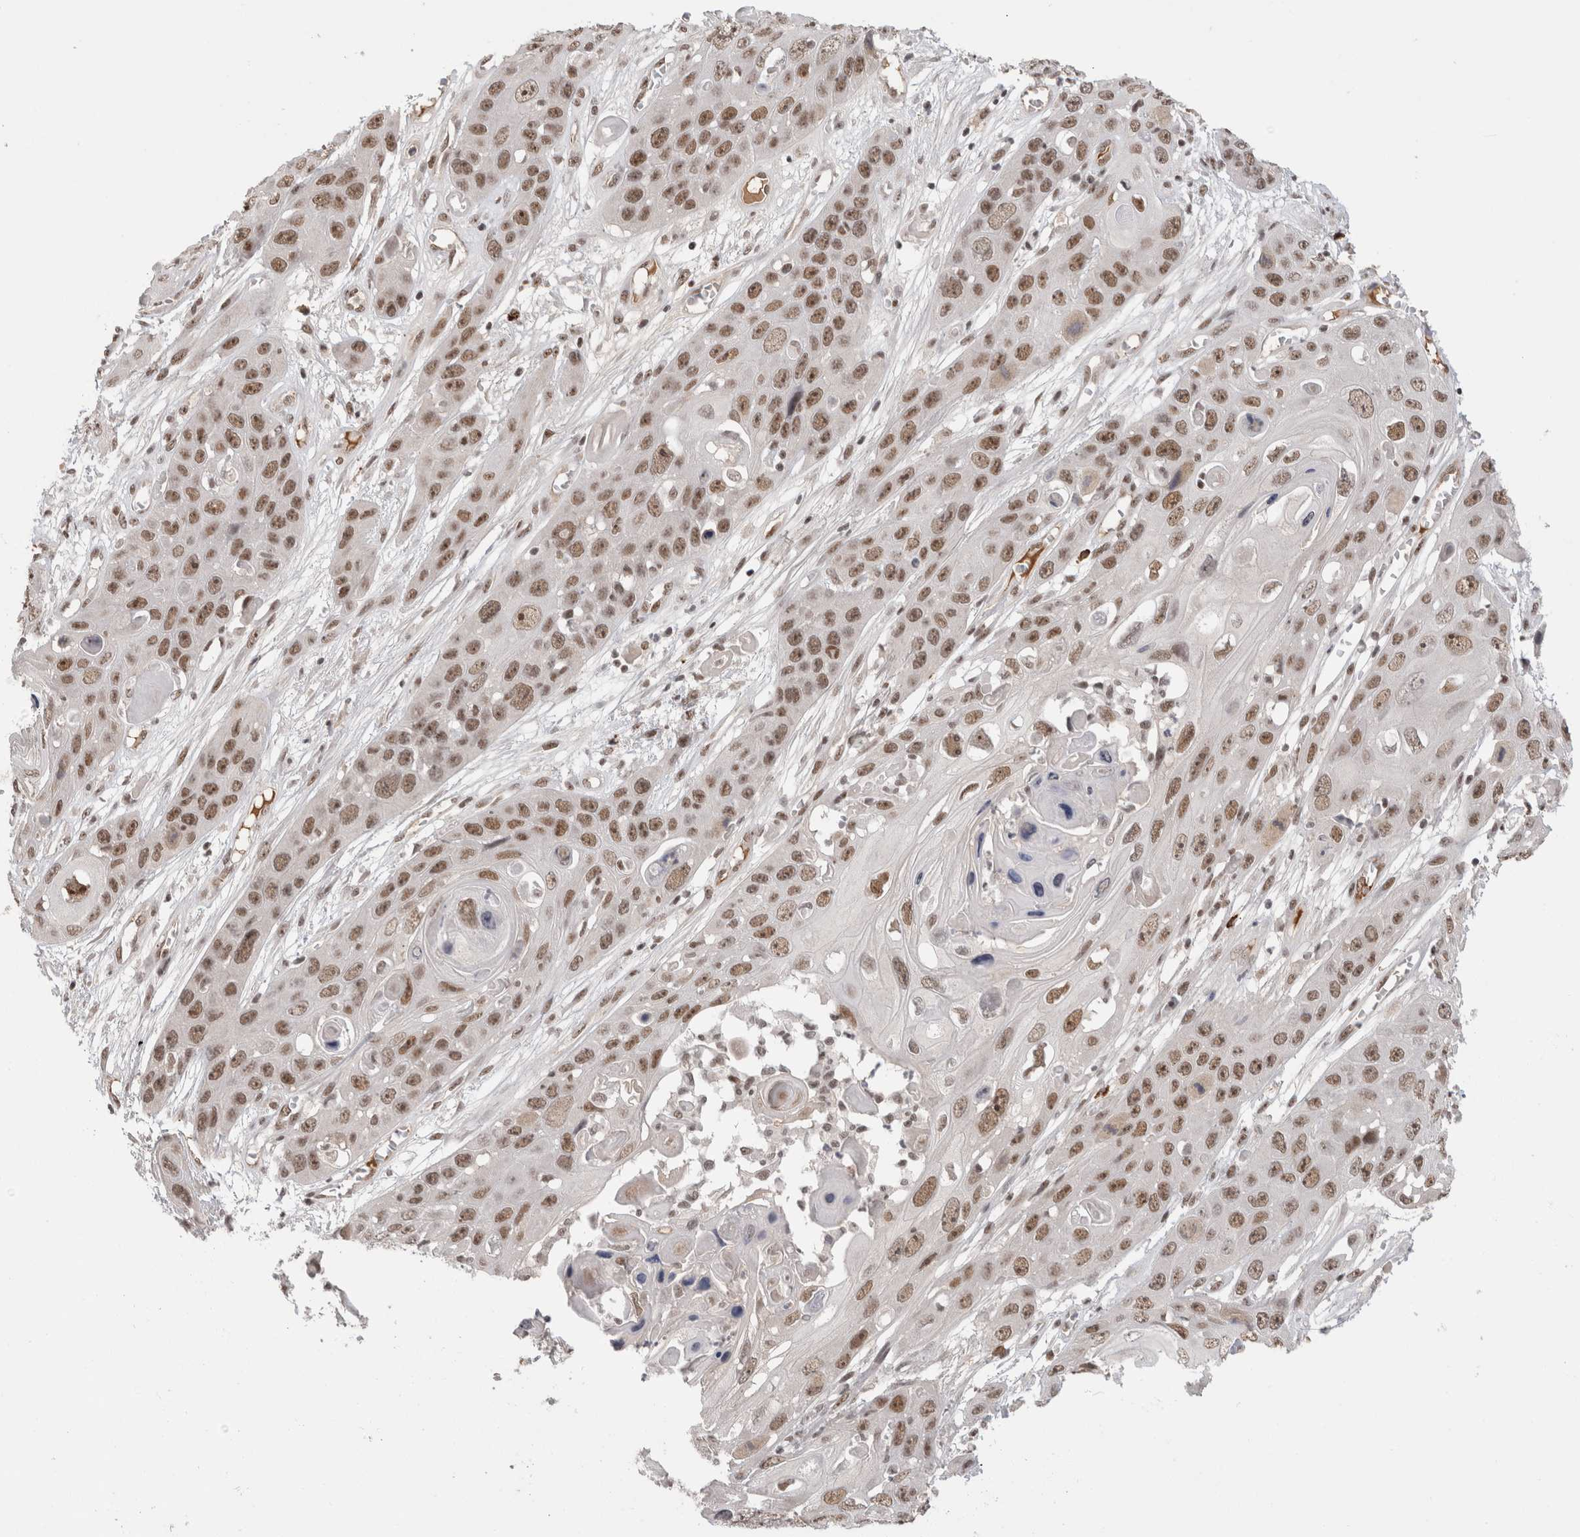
{"staining": {"intensity": "moderate", "quantity": ">75%", "location": "nuclear"}, "tissue": "skin cancer", "cell_type": "Tumor cells", "image_type": "cancer", "snomed": [{"axis": "morphology", "description": "Squamous cell carcinoma, NOS"}, {"axis": "topography", "description": "Skin"}], "caption": "Immunohistochemistry staining of skin cancer (squamous cell carcinoma), which demonstrates medium levels of moderate nuclear staining in about >75% of tumor cells indicating moderate nuclear protein staining. The staining was performed using DAB (brown) for protein detection and nuclei were counterstained in hematoxylin (blue).", "gene": "ZNF24", "patient": {"sex": "male", "age": 55}}